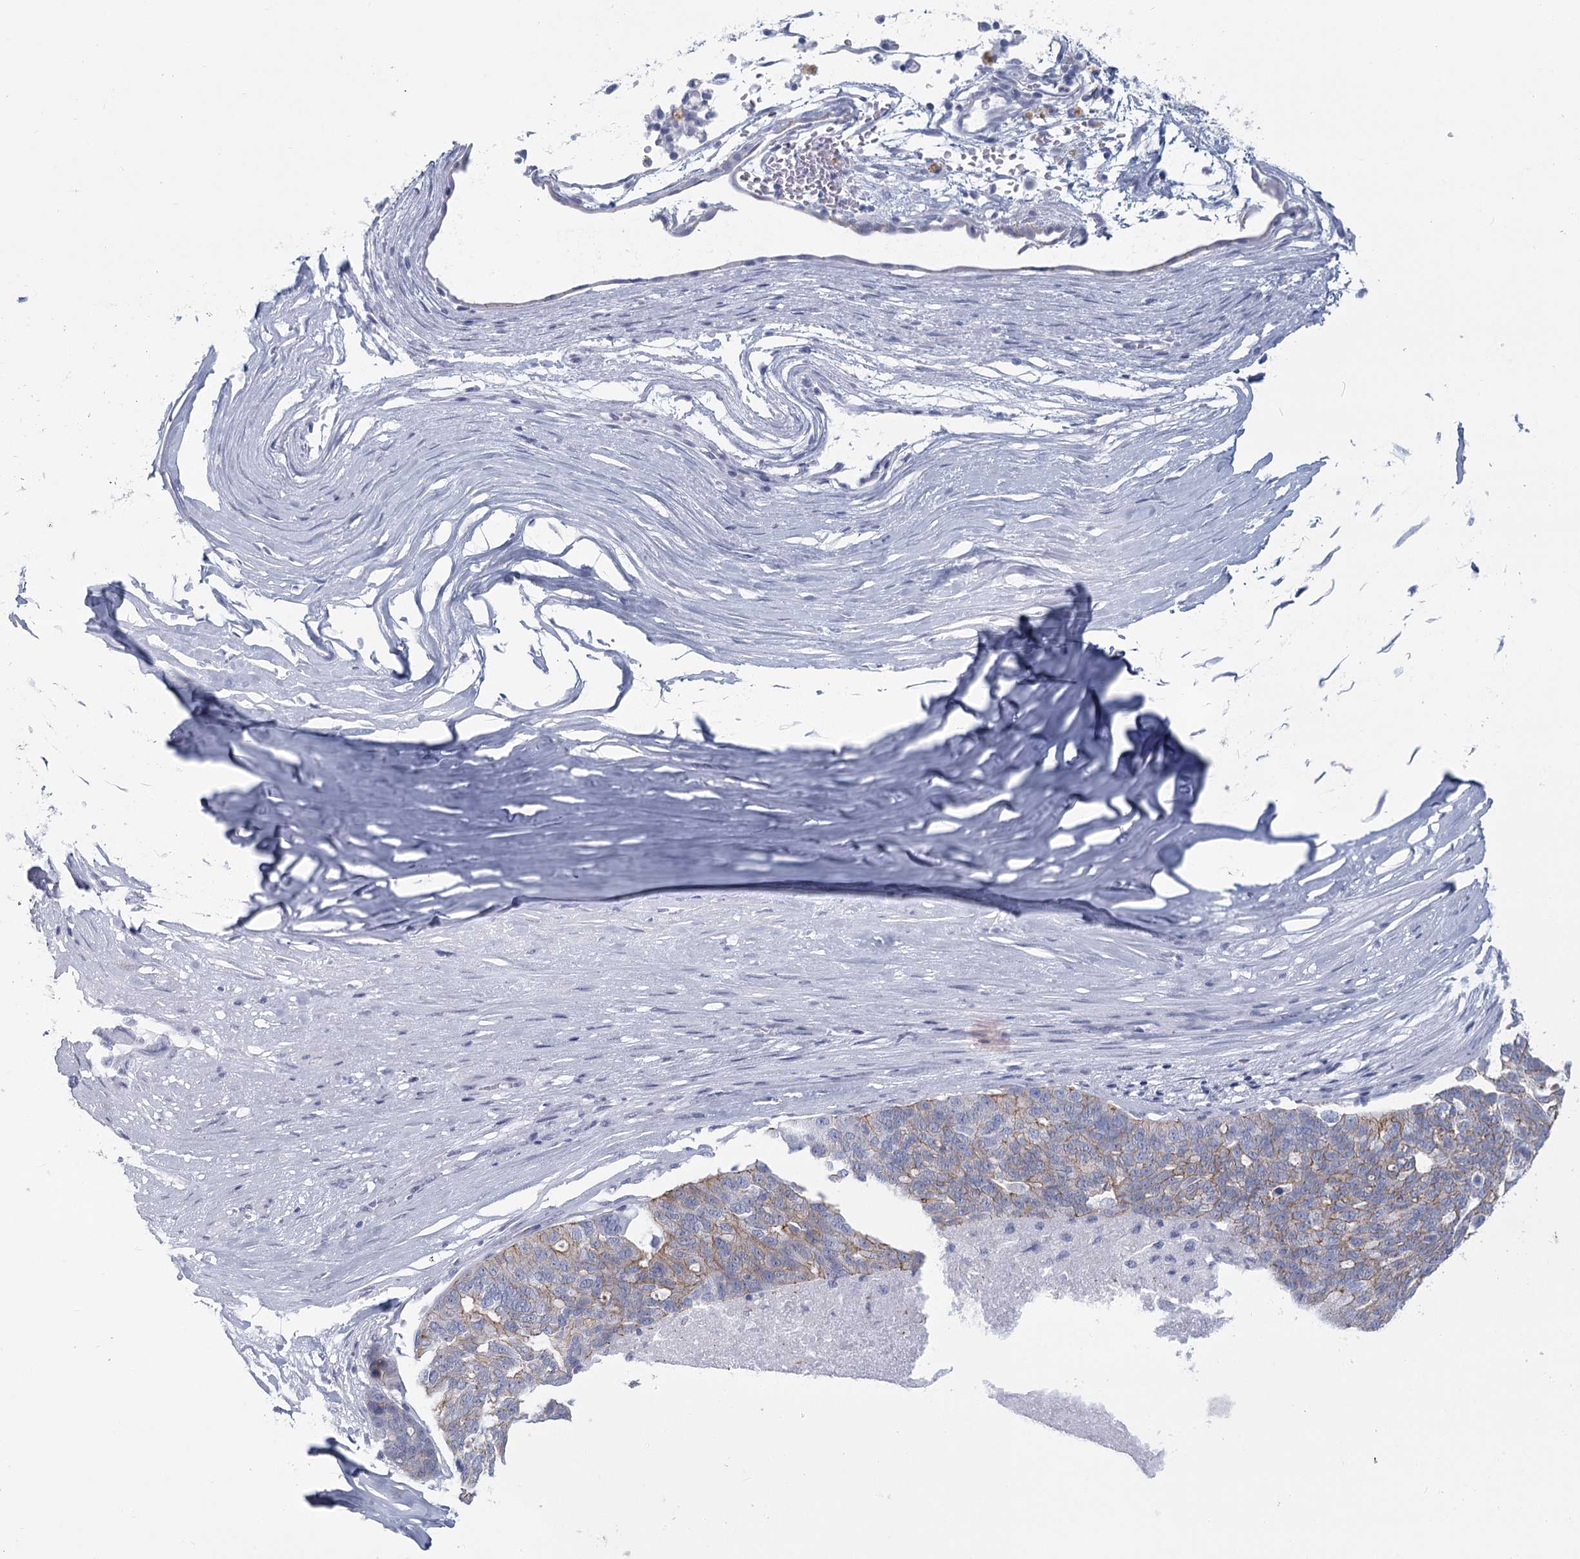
{"staining": {"intensity": "weak", "quantity": "25%-75%", "location": "cytoplasmic/membranous"}, "tissue": "ovarian cancer", "cell_type": "Tumor cells", "image_type": "cancer", "snomed": [{"axis": "morphology", "description": "Cystadenocarcinoma, serous, NOS"}, {"axis": "topography", "description": "Ovary"}], "caption": "A micrograph of serous cystadenocarcinoma (ovarian) stained for a protein demonstrates weak cytoplasmic/membranous brown staining in tumor cells. The protein is stained brown, and the nuclei are stained in blue (DAB IHC with brightfield microscopy, high magnification).", "gene": "WNT8B", "patient": {"sex": "female", "age": 59}}